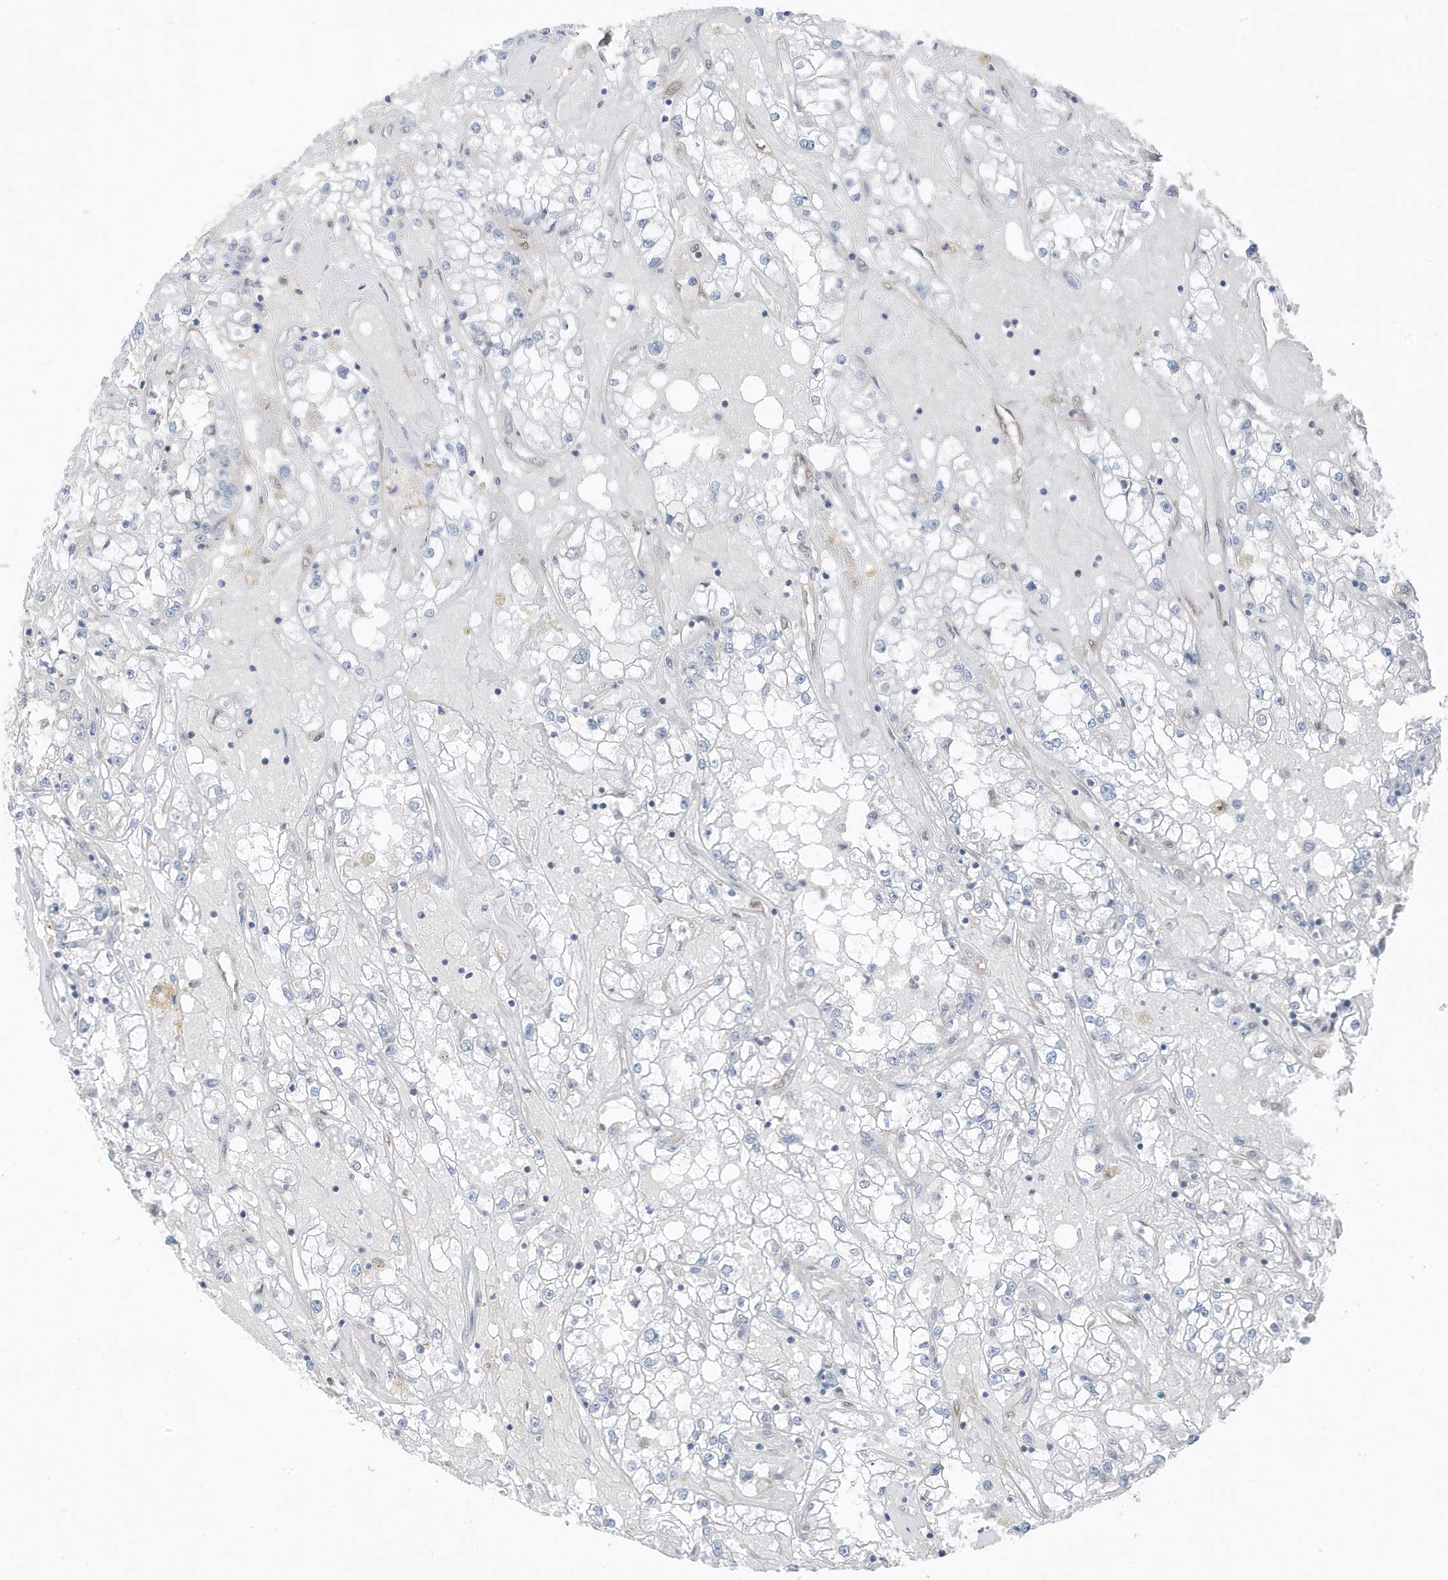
{"staining": {"intensity": "negative", "quantity": "none", "location": "none"}, "tissue": "renal cancer", "cell_type": "Tumor cells", "image_type": "cancer", "snomed": [{"axis": "morphology", "description": "Adenocarcinoma, NOS"}, {"axis": "topography", "description": "Kidney"}], "caption": "Adenocarcinoma (renal) was stained to show a protein in brown. There is no significant positivity in tumor cells.", "gene": "NCOA7", "patient": {"sex": "male", "age": 56}}